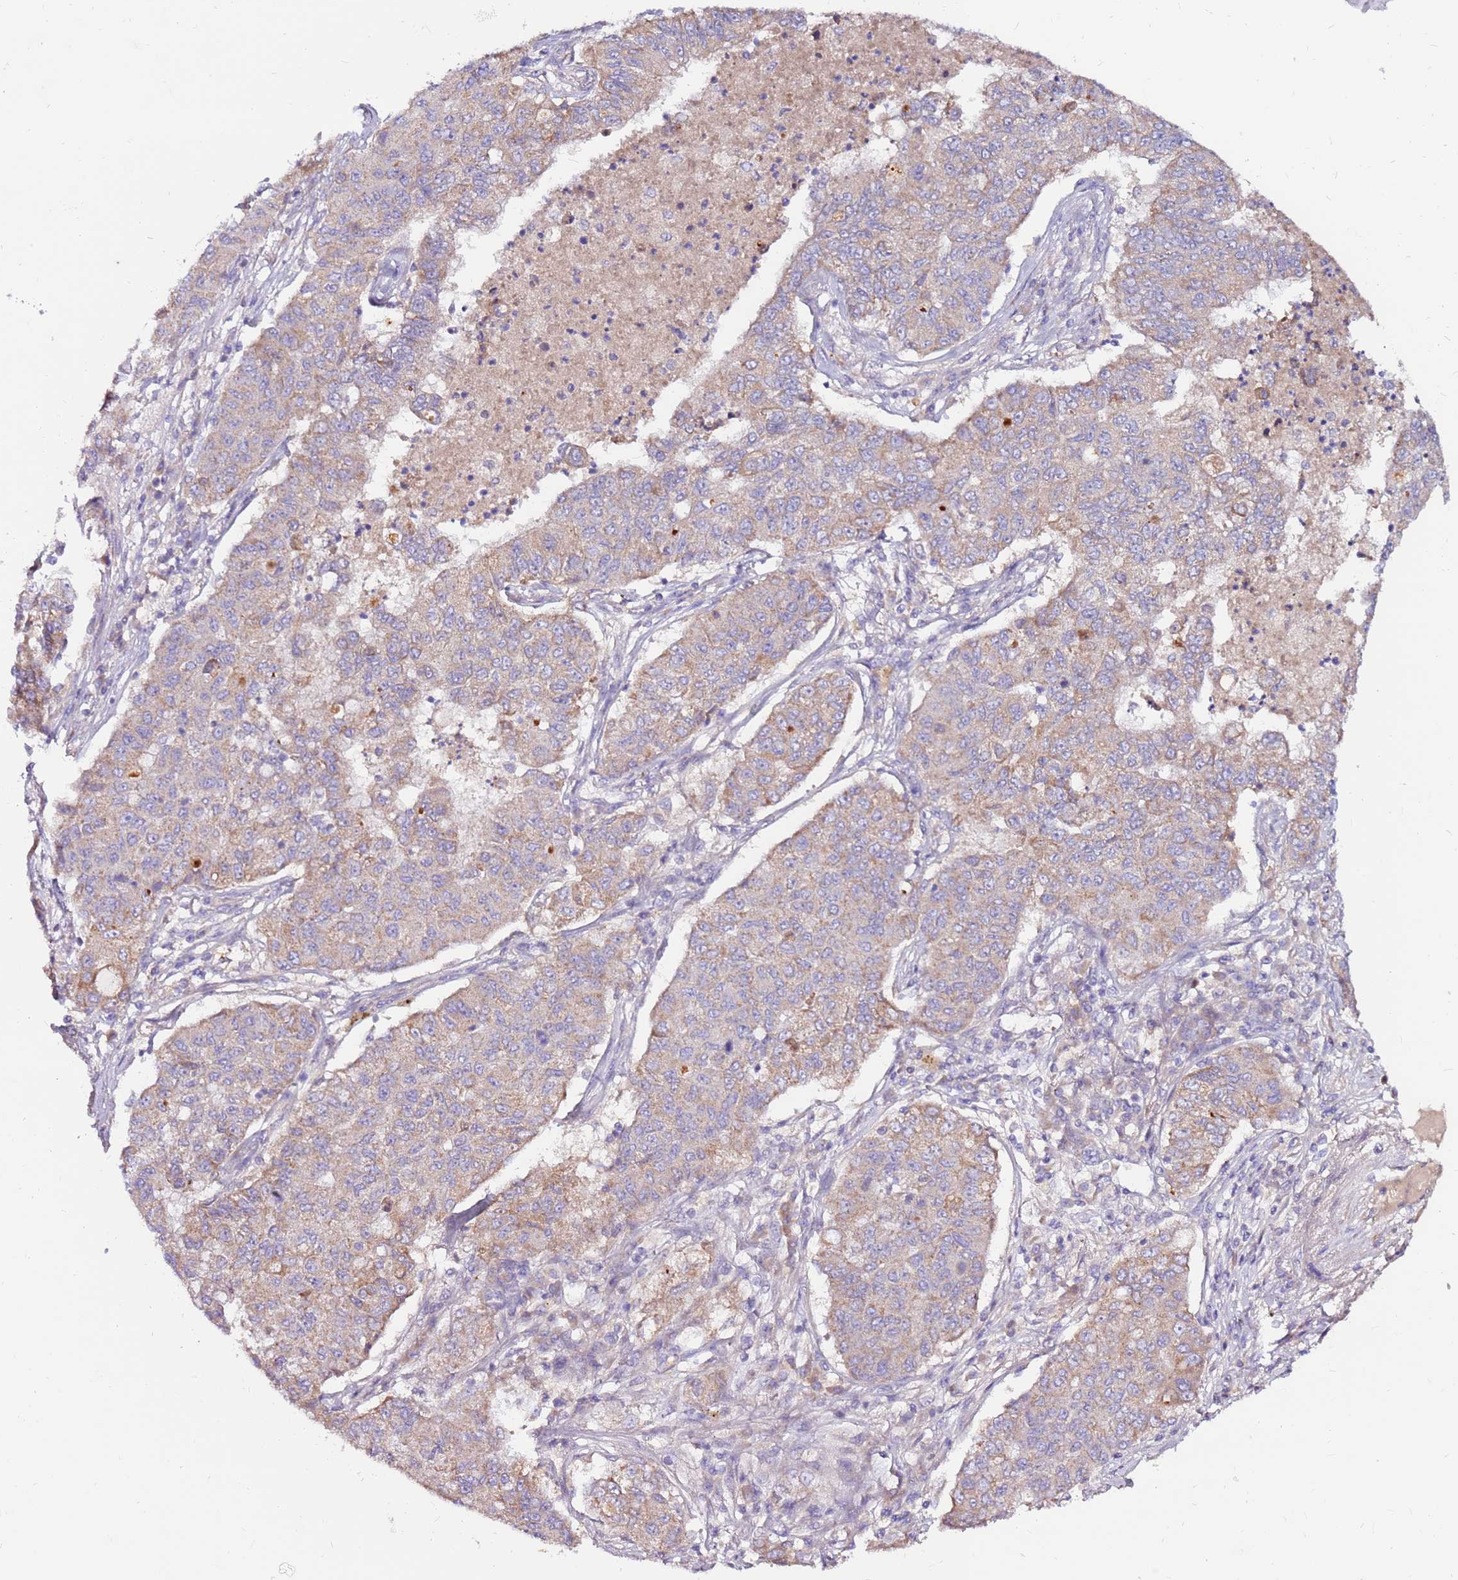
{"staining": {"intensity": "weak", "quantity": "<25%", "location": "cytoplasmic/membranous"}, "tissue": "lung cancer", "cell_type": "Tumor cells", "image_type": "cancer", "snomed": [{"axis": "morphology", "description": "Squamous cell carcinoma, NOS"}, {"axis": "topography", "description": "Lung"}], "caption": "The photomicrograph displays no staining of tumor cells in squamous cell carcinoma (lung). Nuclei are stained in blue.", "gene": "SLC44A4", "patient": {"sex": "male", "age": 74}}